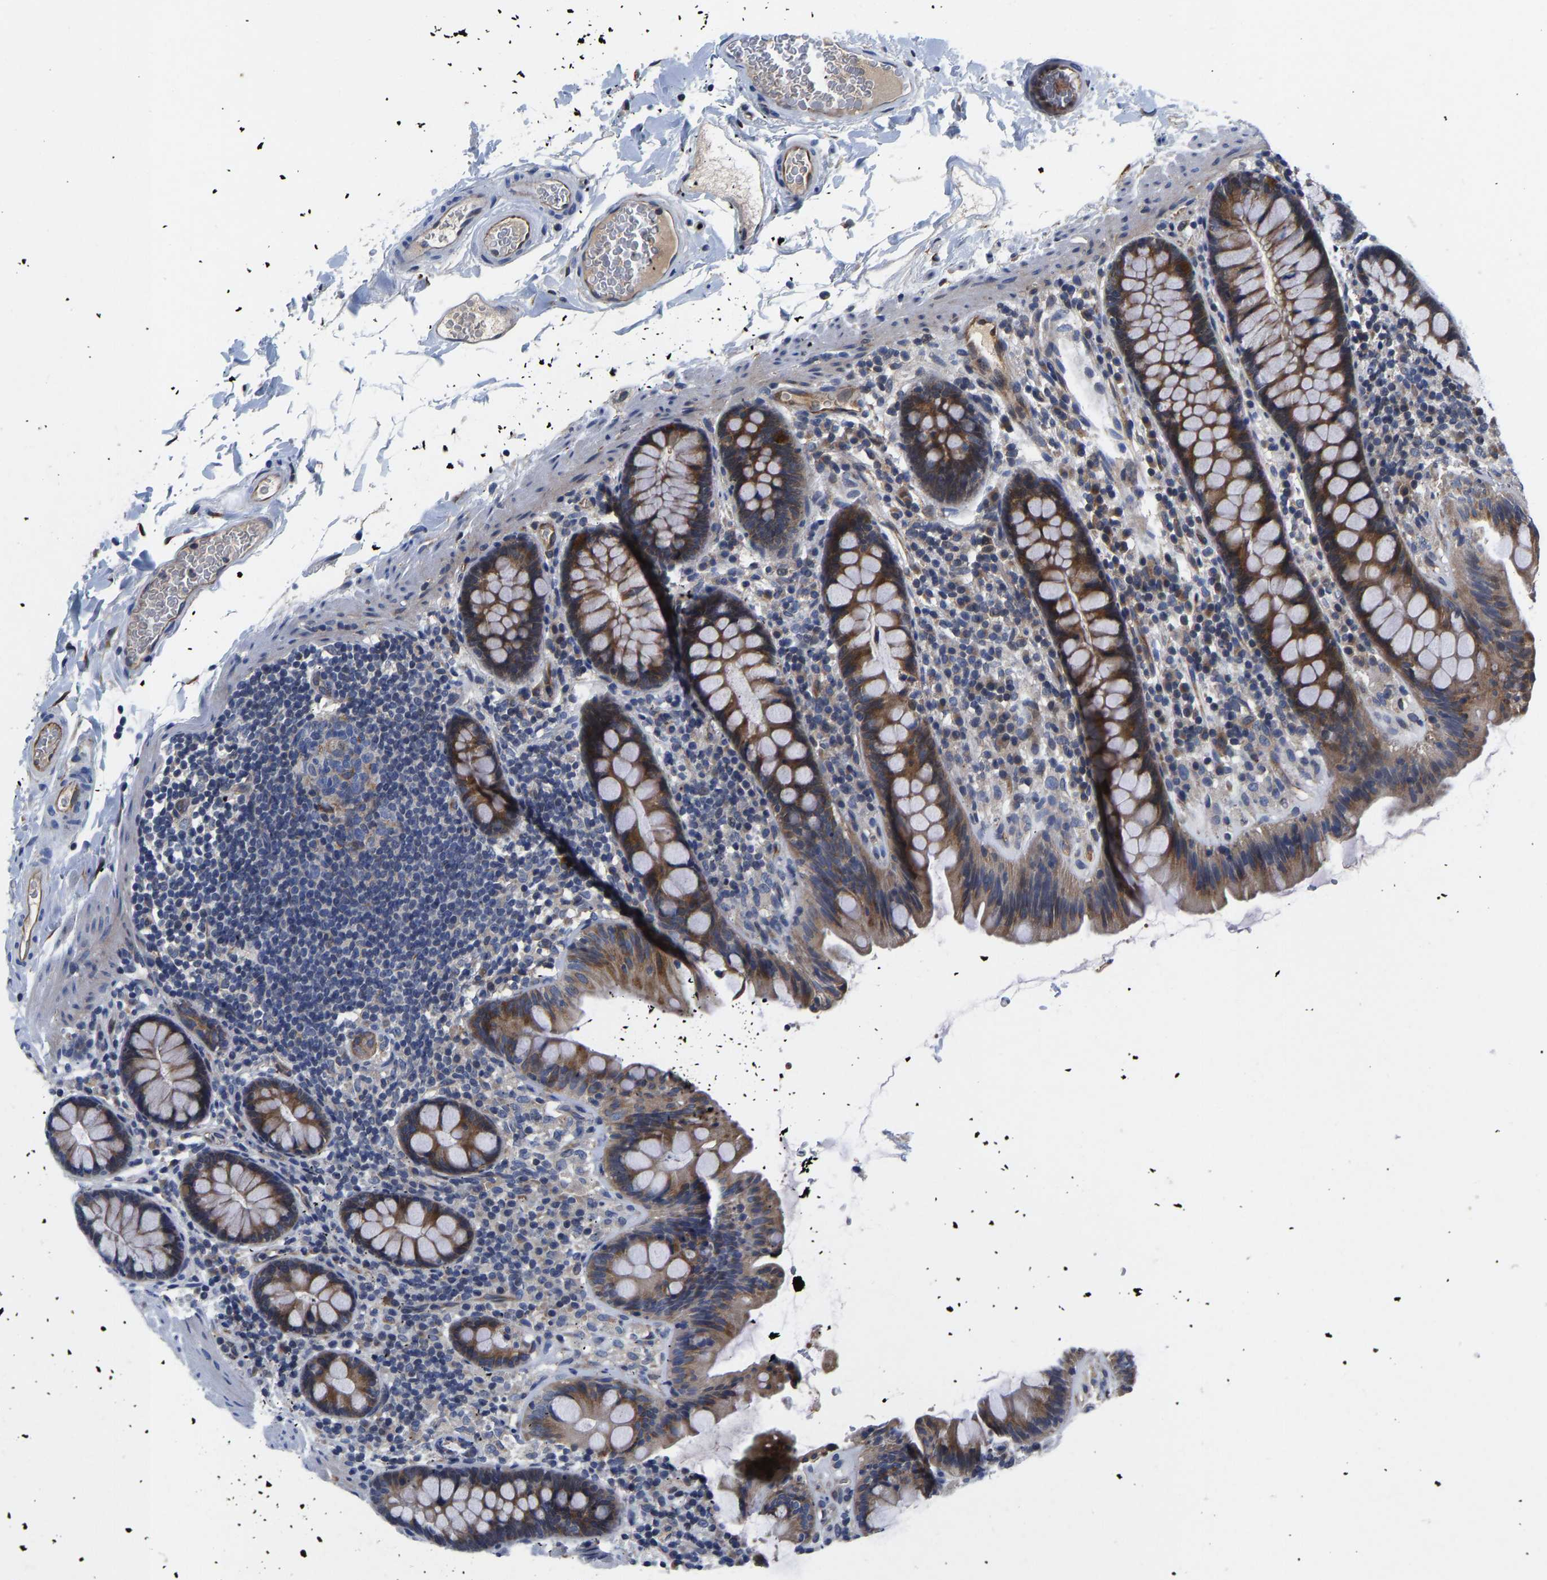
{"staining": {"intensity": "moderate", "quantity": ">75%", "location": "cytoplasmic/membranous"}, "tissue": "colon", "cell_type": "Endothelial cells", "image_type": "normal", "snomed": [{"axis": "morphology", "description": "Normal tissue, NOS"}, {"axis": "topography", "description": "Colon"}], "caption": "Protein expression analysis of benign human colon reveals moderate cytoplasmic/membranous staining in approximately >75% of endothelial cells. (IHC, brightfield microscopy, high magnification).", "gene": "FRRS1", "patient": {"sex": "female", "age": 80}}